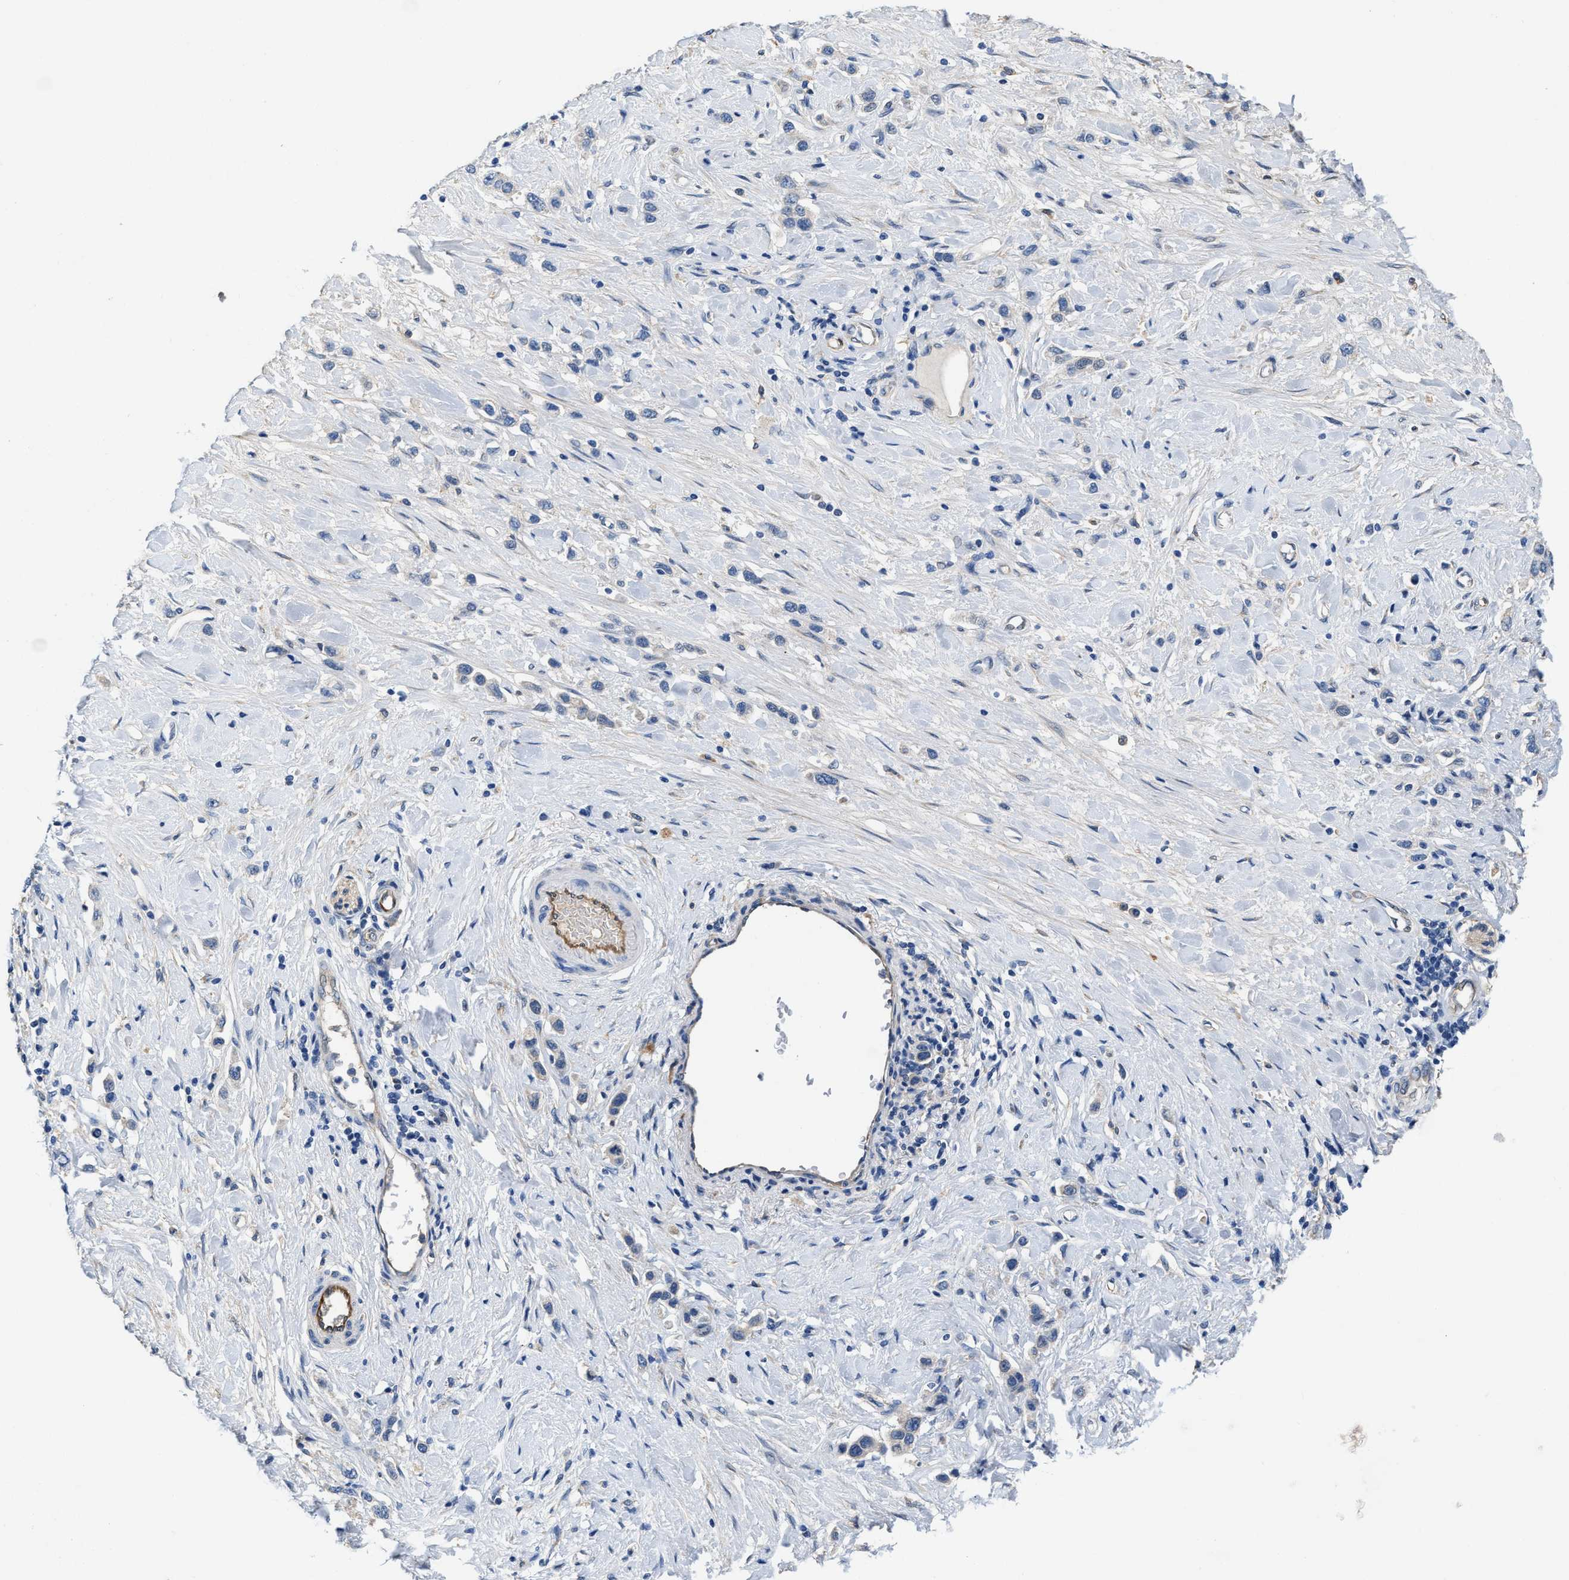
{"staining": {"intensity": "negative", "quantity": "none", "location": "none"}, "tissue": "stomach cancer", "cell_type": "Tumor cells", "image_type": "cancer", "snomed": [{"axis": "morphology", "description": "Adenocarcinoma, NOS"}, {"axis": "topography", "description": "Stomach"}], "caption": "Photomicrograph shows no protein expression in tumor cells of stomach cancer (adenocarcinoma) tissue.", "gene": "PEG10", "patient": {"sex": "female", "age": 65}}